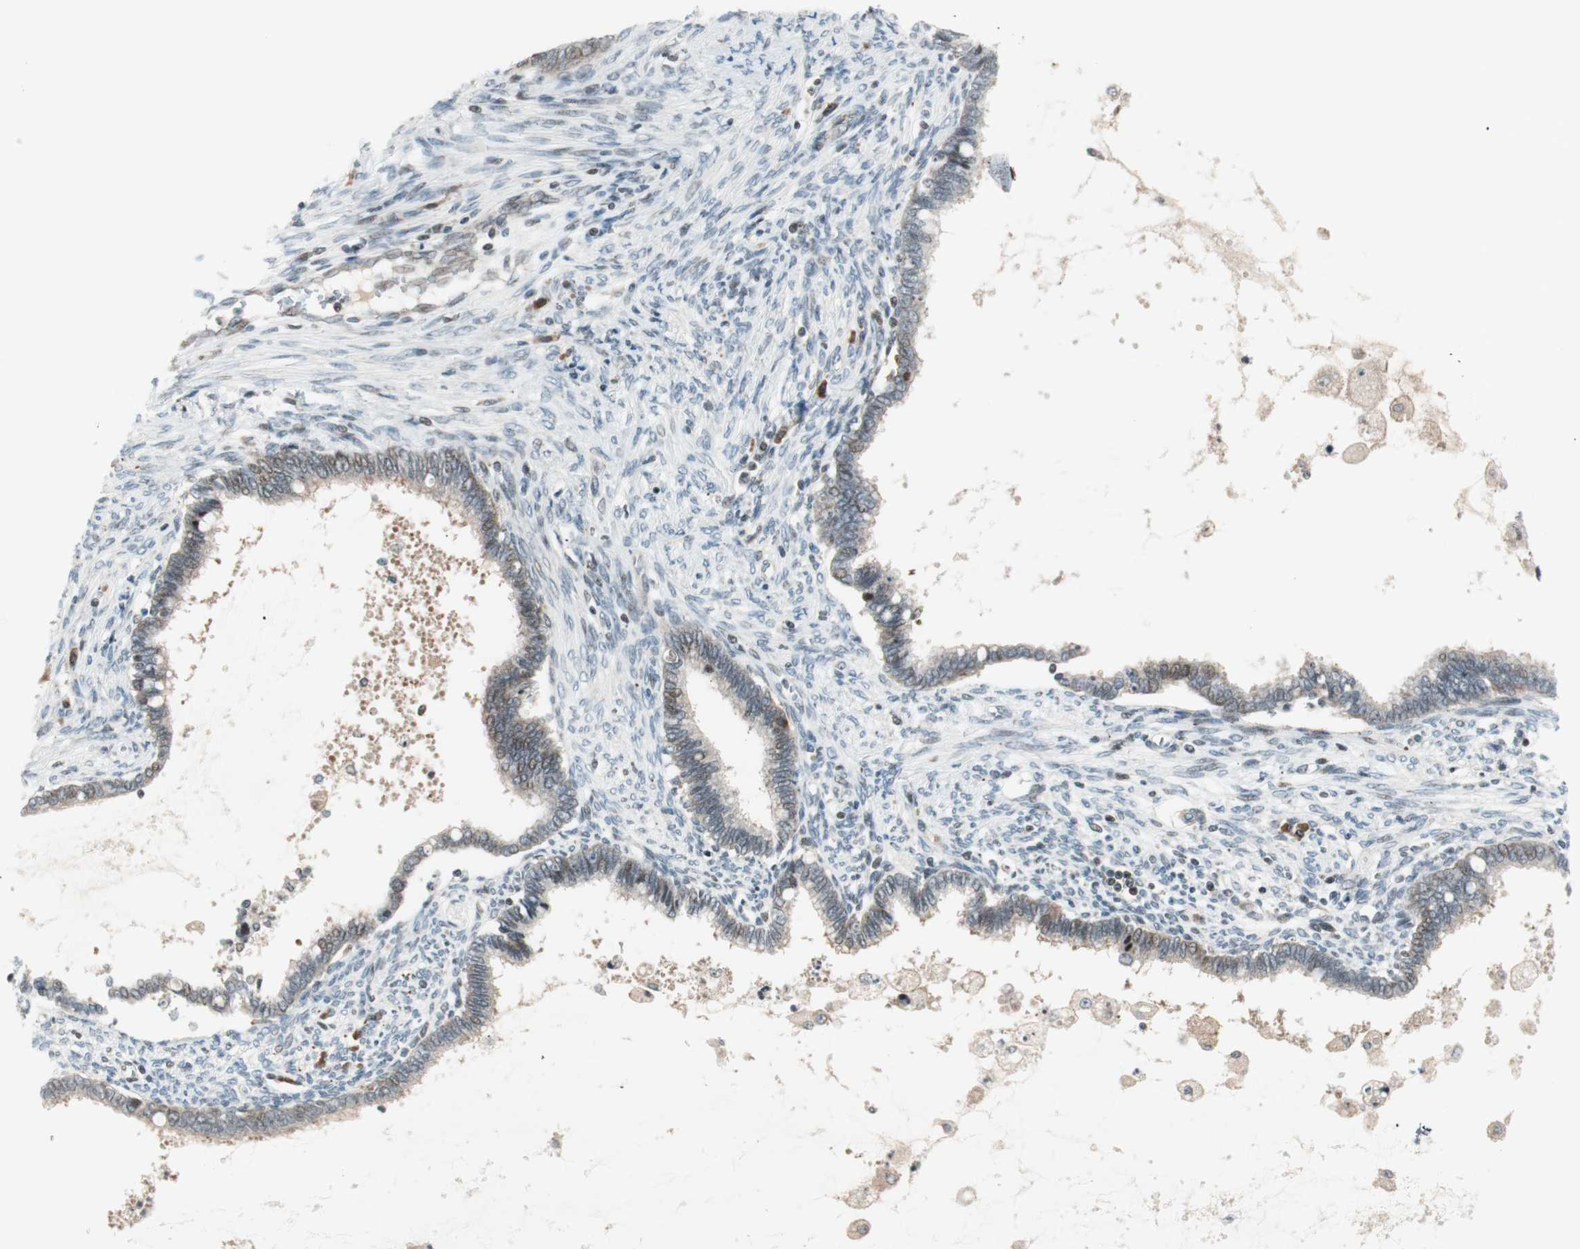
{"staining": {"intensity": "negative", "quantity": "none", "location": "none"}, "tissue": "cervical cancer", "cell_type": "Tumor cells", "image_type": "cancer", "snomed": [{"axis": "morphology", "description": "Adenocarcinoma, NOS"}, {"axis": "topography", "description": "Cervix"}], "caption": "High power microscopy photomicrograph of an IHC image of cervical cancer (adenocarcinoma), revealing no significant staining in tumor cells.", "gene": "TPT1", "patient": {"sex": "female", "age": 44}}